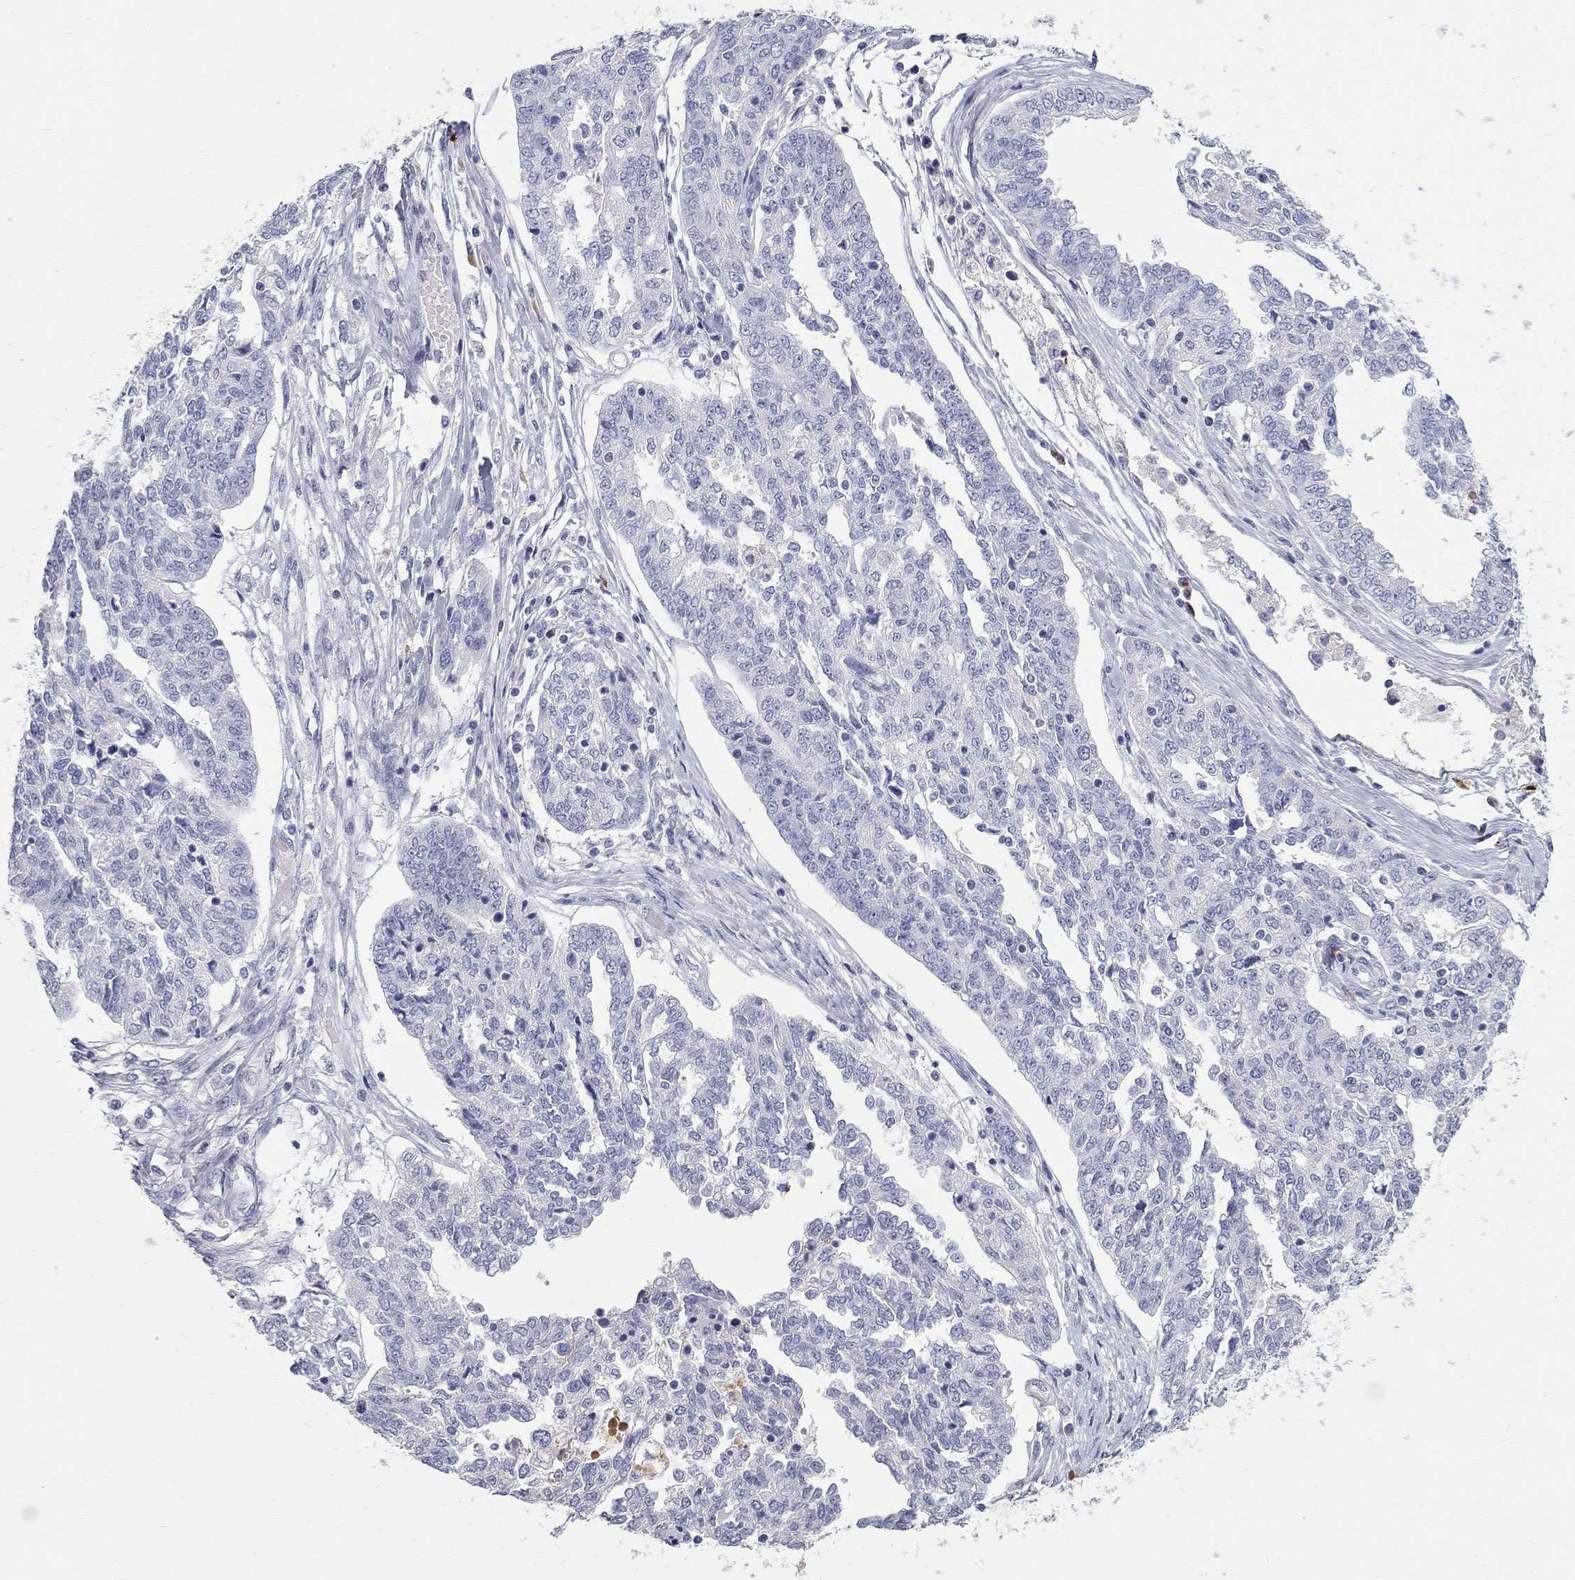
{"staining": {"intensity": "negative", "quantity": "none", "location": "none"}, "tissue": "ovarian cancer", "cell_type": "Tumor cells", "image_type": "cancer", "snomed": [{"axis": "morphology", "description": "Cystadenocarcinoma, serous, NOS"}, {"axis": "topography", "description": "Ovary"}], "caption": "An immunohistochemistry (IHC) micrograph of serous cystadenocarcinoma (ovarian) is shown. There is no staining in tumor cells of serous cystadenocarcinoma (ovarian).", "gene": "PHOX2B", "patient": {"sex": "female", "age": 67}}